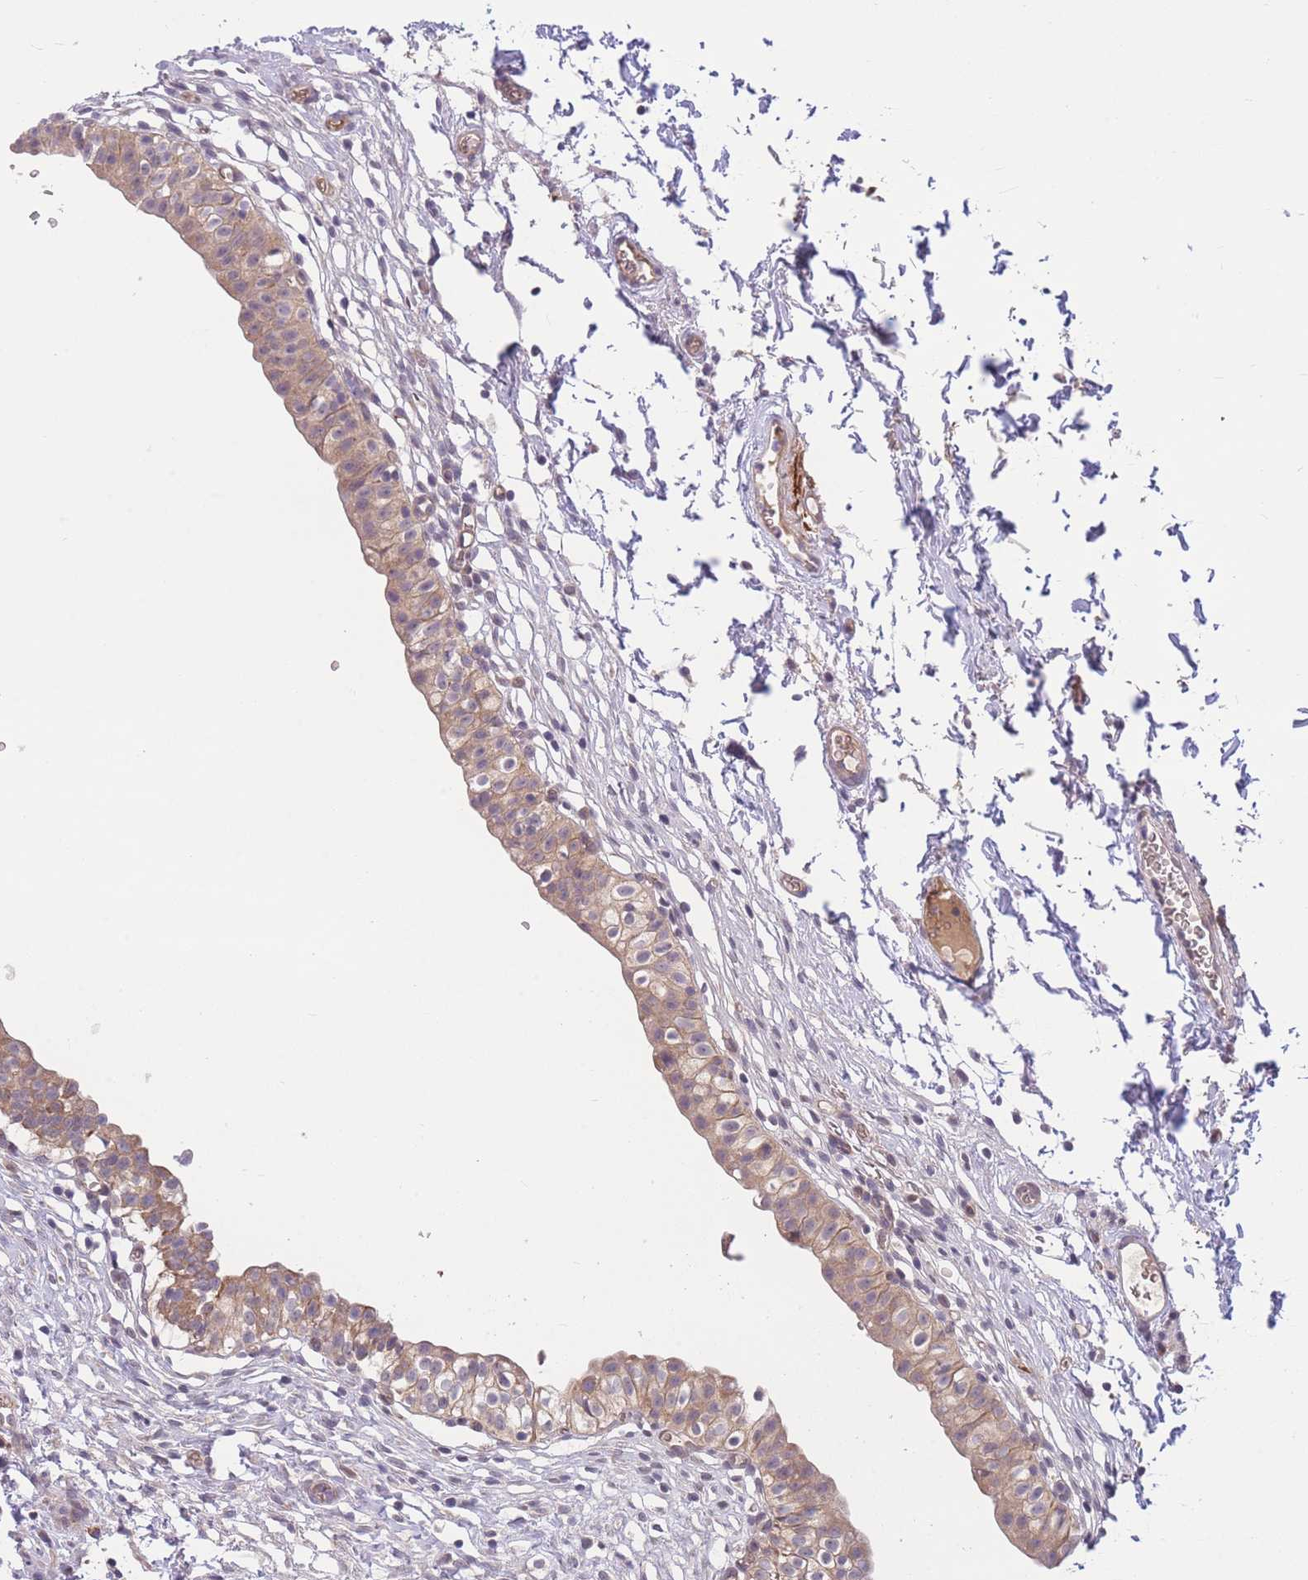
{"staining": {"intensity": "moderate", "quantity": ">75%", "location": "cytoplasmic/membranous,nuclear"}, "tissue": "urinary bladder", "cell_type": "Urothelial cells", "image_type": "normal", "snomed": [{"axis": "morphology", "description": "Normal tissue, NOS"}, {"axis": "topography", "description": "Urinary bladder"}, {"axis": "topography", "description": "Peripheral nerve tissue"}], "caption": "Immunohistochemistry (IHC) staining of unremarkable urinary bladder, which reveals medium levels of moderate cytoplasmic/membranous,nuclear positivity in approximately >75% of urothelial cells indicating moderate cytoplasmic/membranous,nuclear protein staining. The staining was performed using DAB (3,3'-diaminobenzidine) (brown) for protein detection and nuclei were counterstained in hematoxylin (blue).", "gene": "CDC25B", "patient": {"sex": "male", "age": 55}}